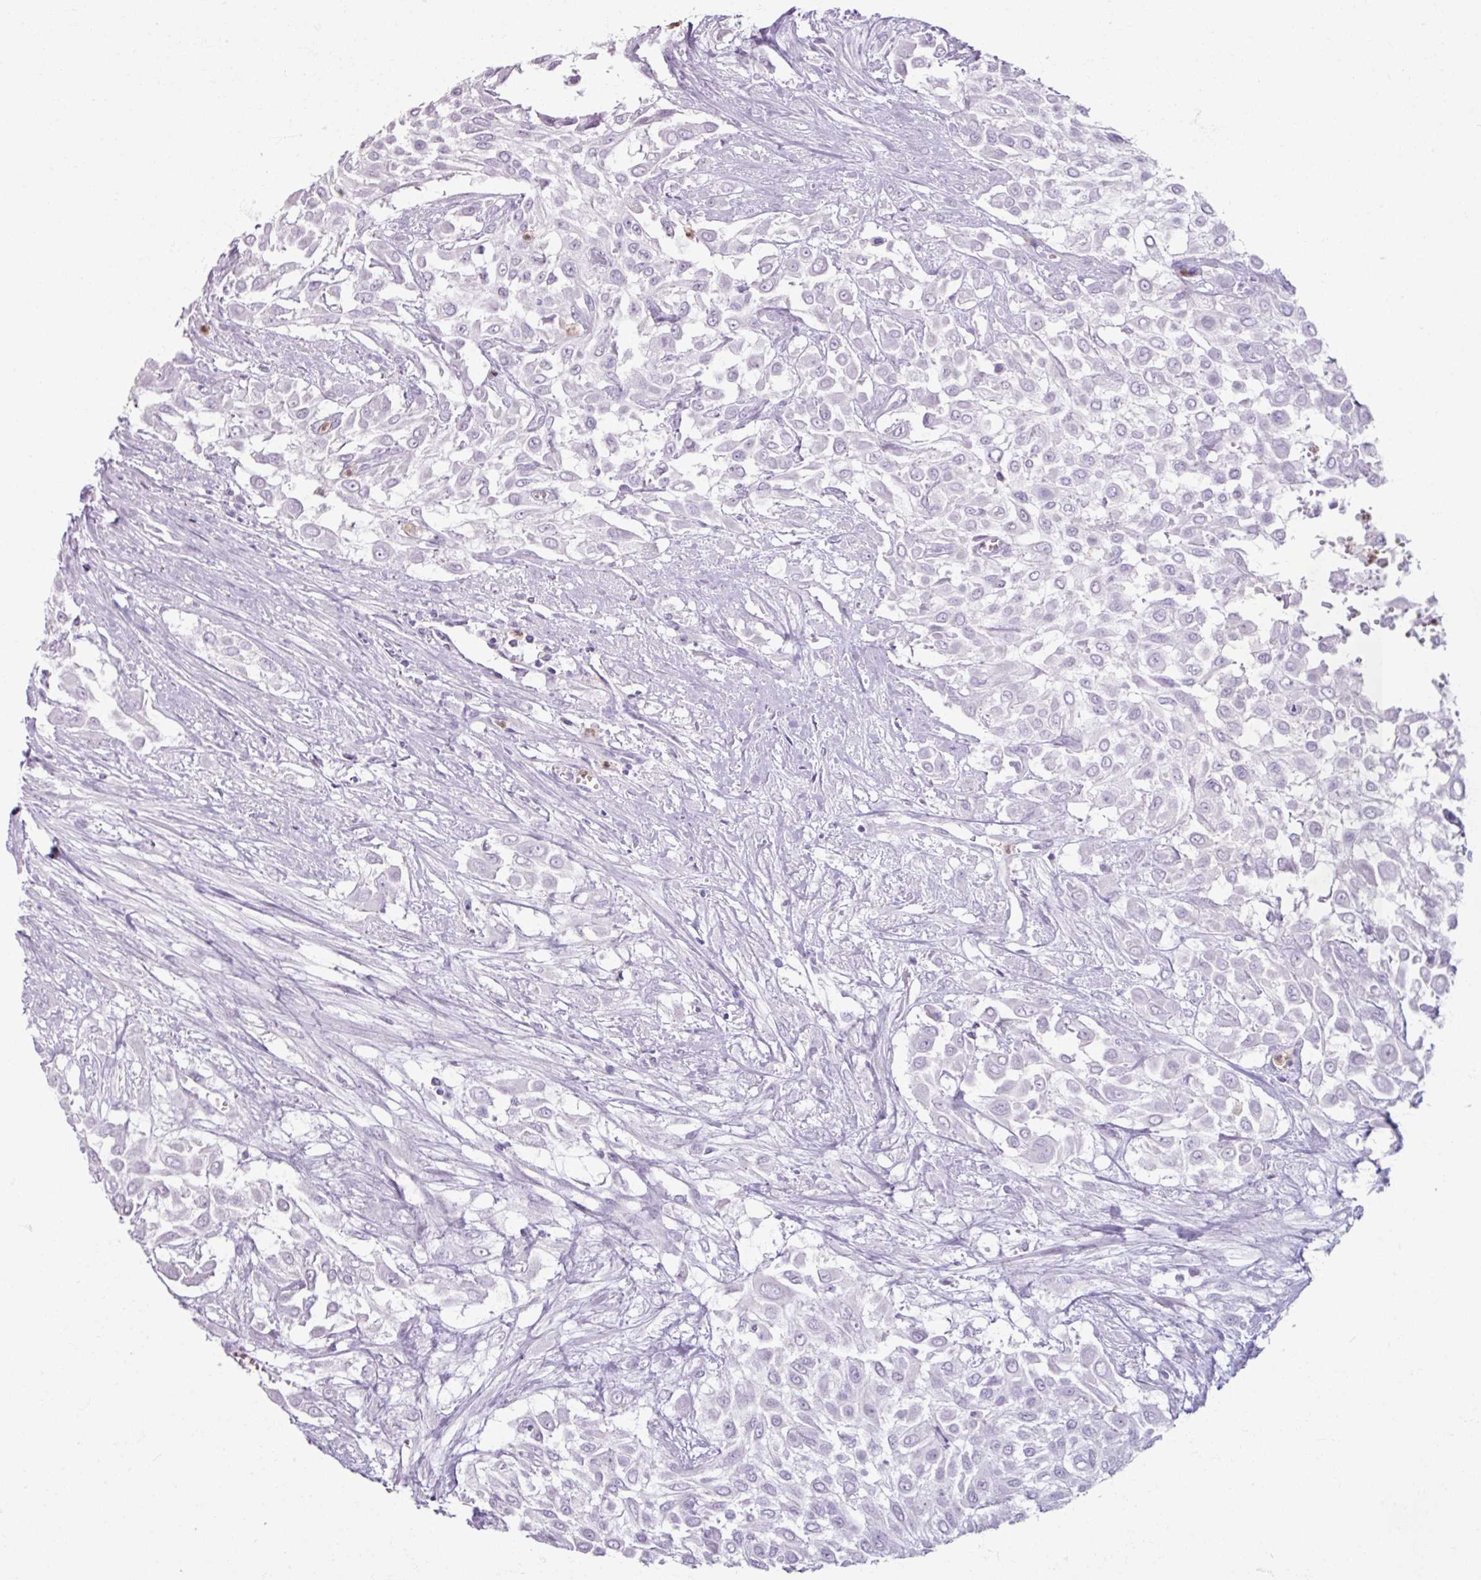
{"staining": {"intensity": "negative", "quantity": "none", "location": "none"}, "tissue": "urothelial cancer", "cell_type": "Tumor cells", "image_type": "cancer", "snomed": [{"axis": "morphology", "description": "Urothelial carcinoma, High grade"}, {"axis": "topography", "description": "Urinary bladder"}], "caption": "Tumor cells show no significant protein staining in urothelial cancer. The staining was performed using DAB to visualize the protein expression in brown, while the nuclei were stained in blue with hematoxylin (Magnification: 20x).", "gene": "ARG1", "patient": {"sex": "male", "age": 57}}